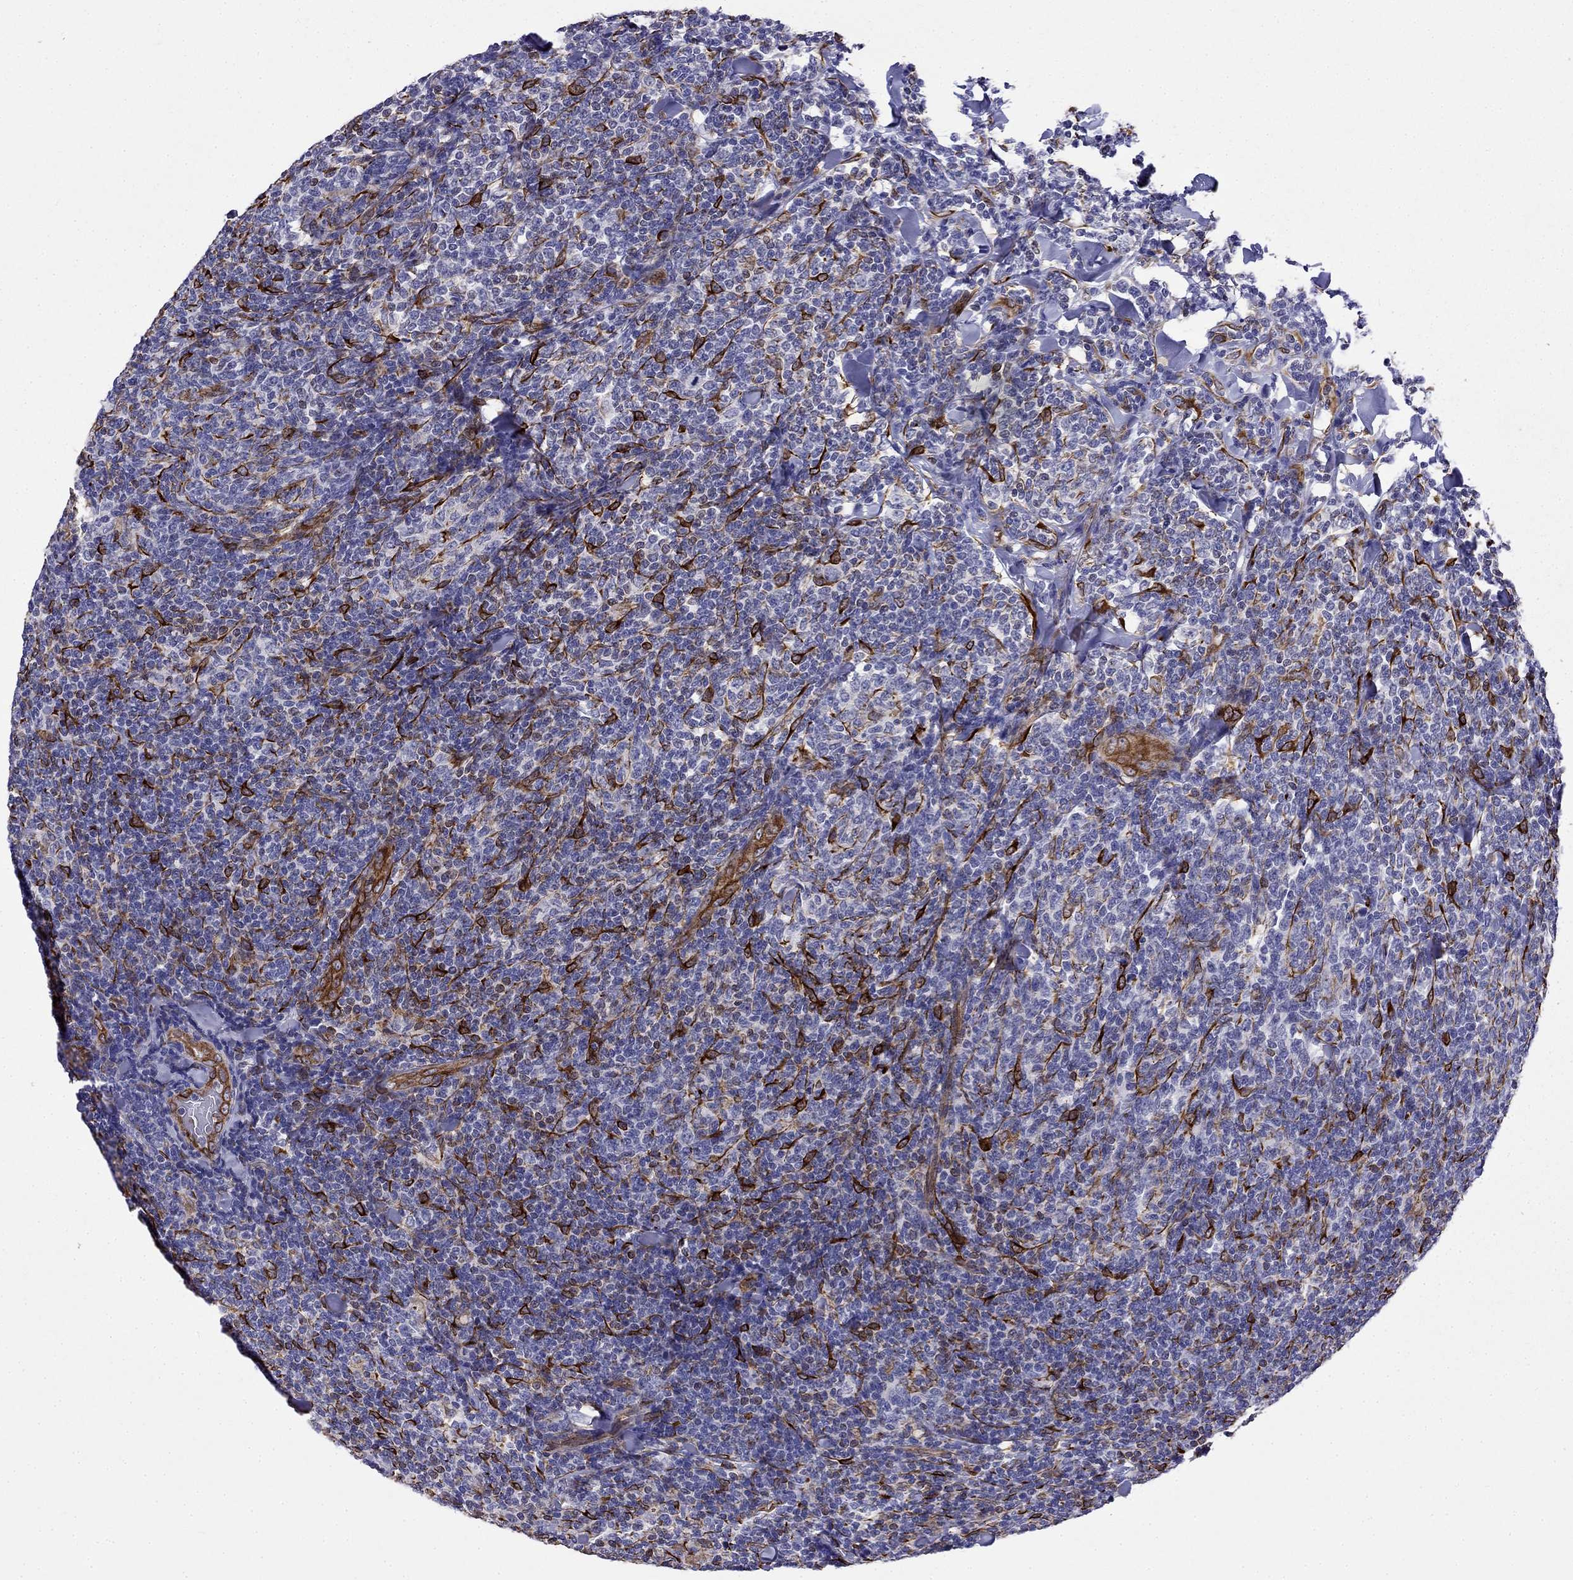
{"staining": {"intensity": "negative", "quantity": "none", "location": "none"}, "tissue": "lymphoma", "cell_type": "Tumor cells", "image_type": "cancer", "snomed": [{"axis": "morphology", "description": "Malignant lymphoma, non-Hodgkin's type, Low grade"}, {"axis": "topography", "description": "Lymph node"}], "caption": "Immunohistochemical staining of human malignant lymphoma, non-Hodgkin's type (low-grade) displays no significant staining in tumor cells. The staining is performed using DAB (3,3'-diaminobenzidine) brown chromogen with nuclei counter-stained in using hematoxylin.", "gene": "GNAL", "patient": {"sex": "female", "age": 56}}